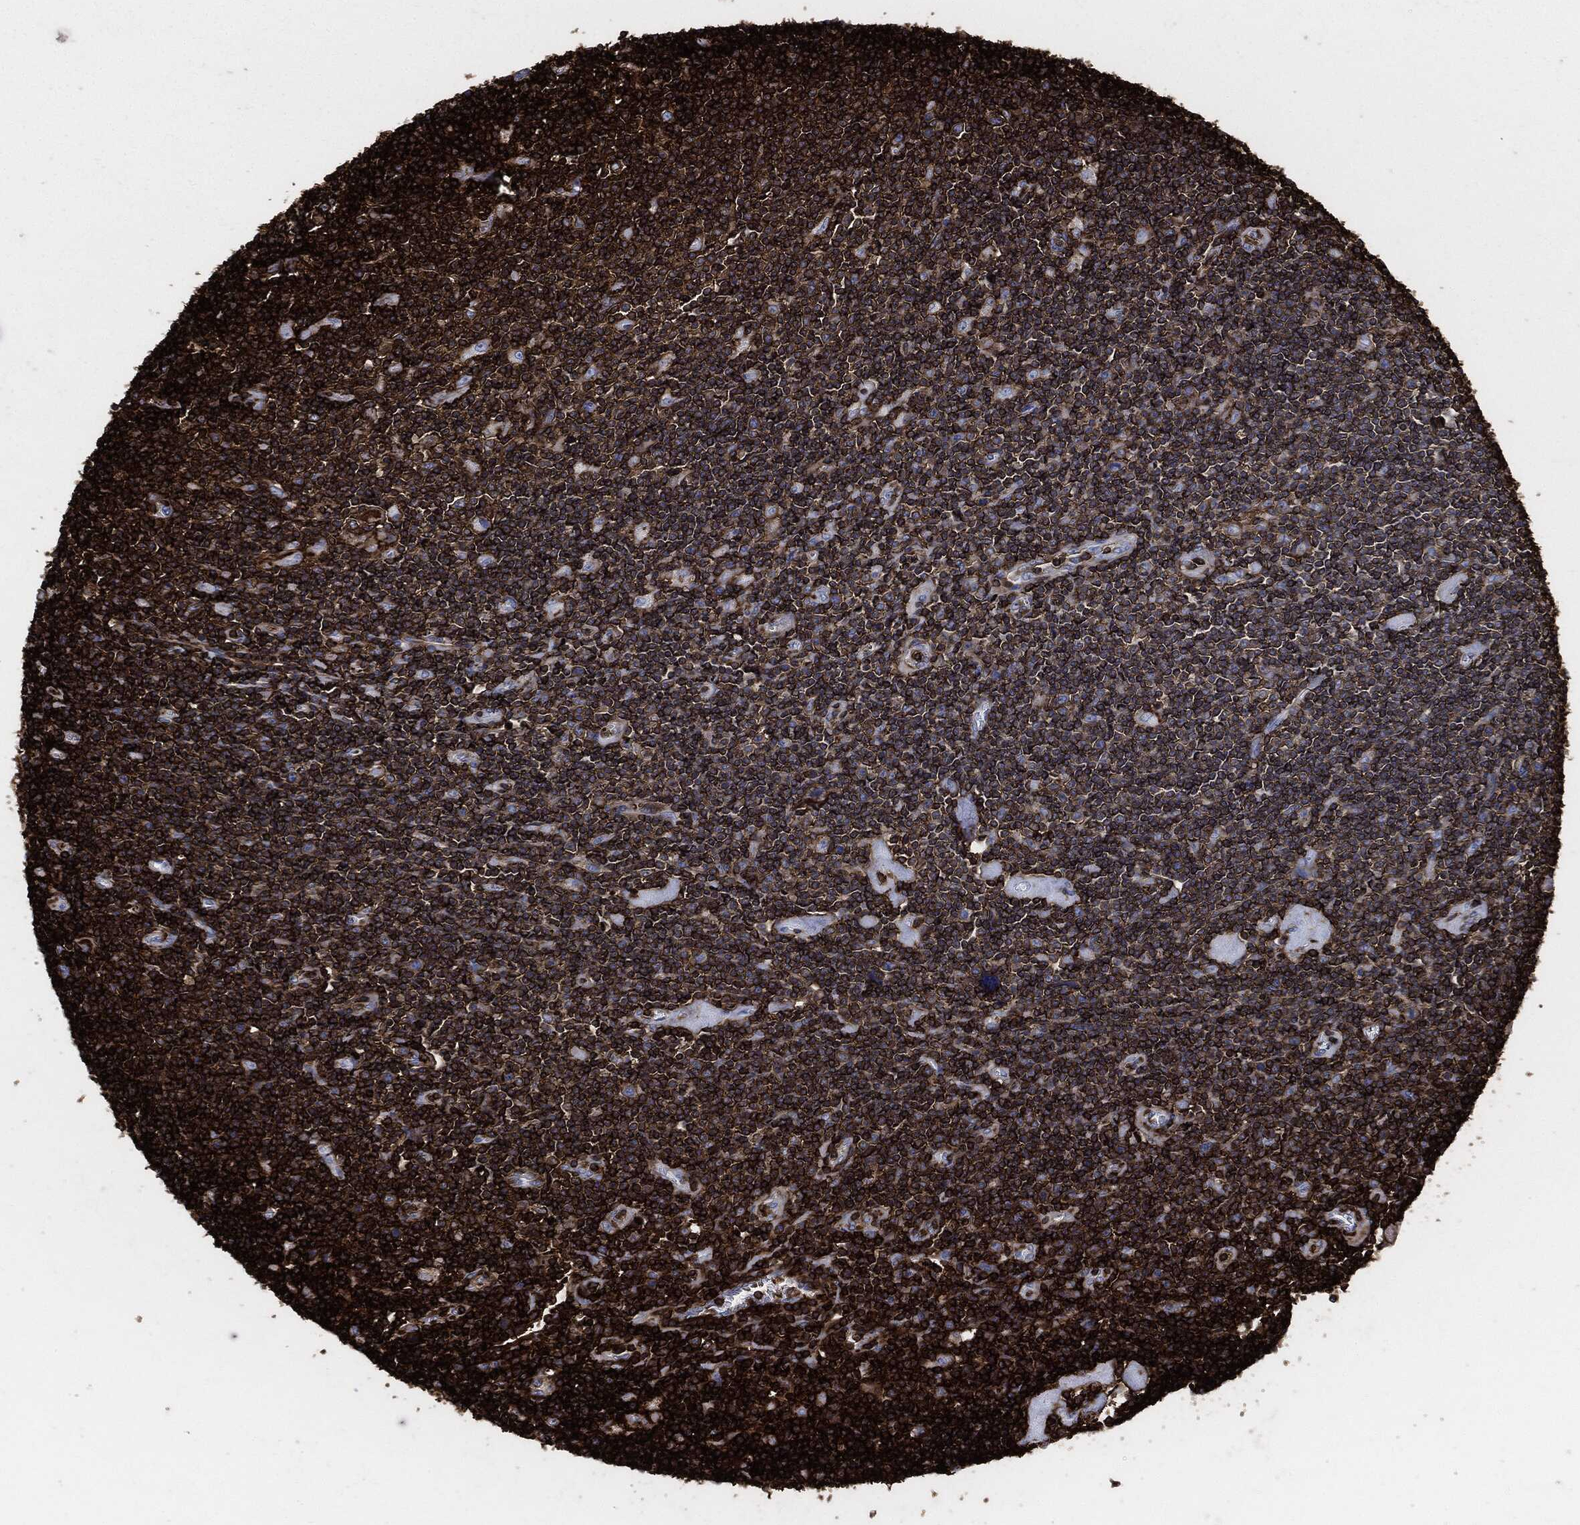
{"staining": {"intensity": "negative", "quantity": "none", "location": "none"}, "tissue": "lymphoma", "cell_type": "Tumor cells", "image_type": "cancer", "snomed": [{"axis": "morphology", "description": "Hodgkin's disease, NOS"}, {"axis": "topography", "description": "Lymph node"}], "caption": "Immunohistochemical staining of human lymphoma displays no significant expression in tumor cells.", "gene": "PTPRC", "patient": {"sex": "male", "age": 40}}